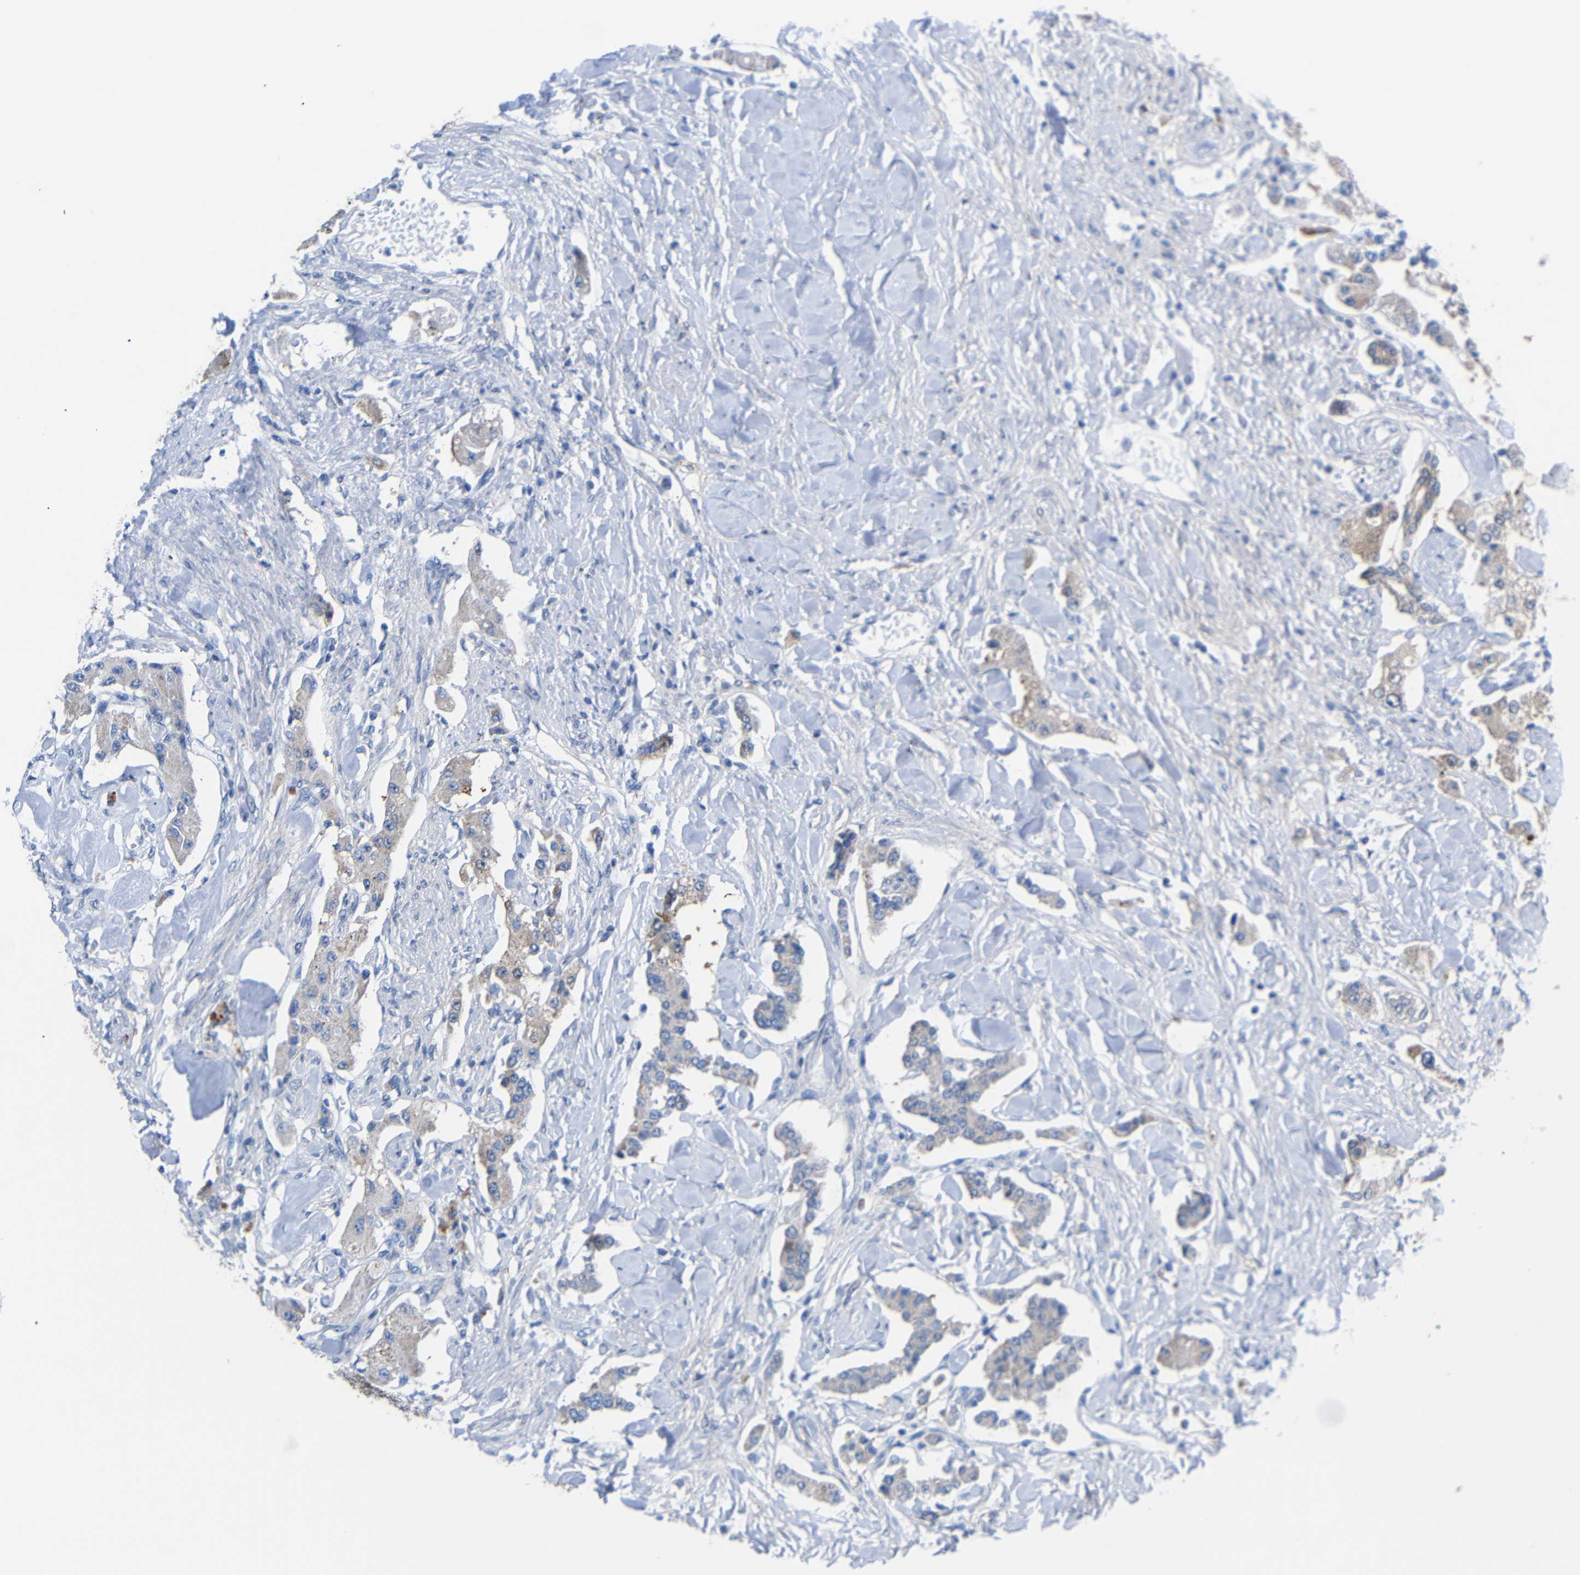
{"staining": {"intensity": "weak", "quantity": "25%-75%", "location": "cytoplasmic/membranous"}, "tissue": "carcinoid", "cell_type": "Tumor cells", "image_type": "cancer", "snomed": [{"axis": "morphology", "description": "Carcinoid, malignant, NOS"}, {"axis": "topography", "description": "Pancreas"}], "caption": "Human carcinoid stained for a protein (brown) displays weak cytoplasmic/membranous positive staining in approximately 25%-75% of tumor cells.", "gene": "PEBP1", "patient": {"sex": "male", "age": 41}}